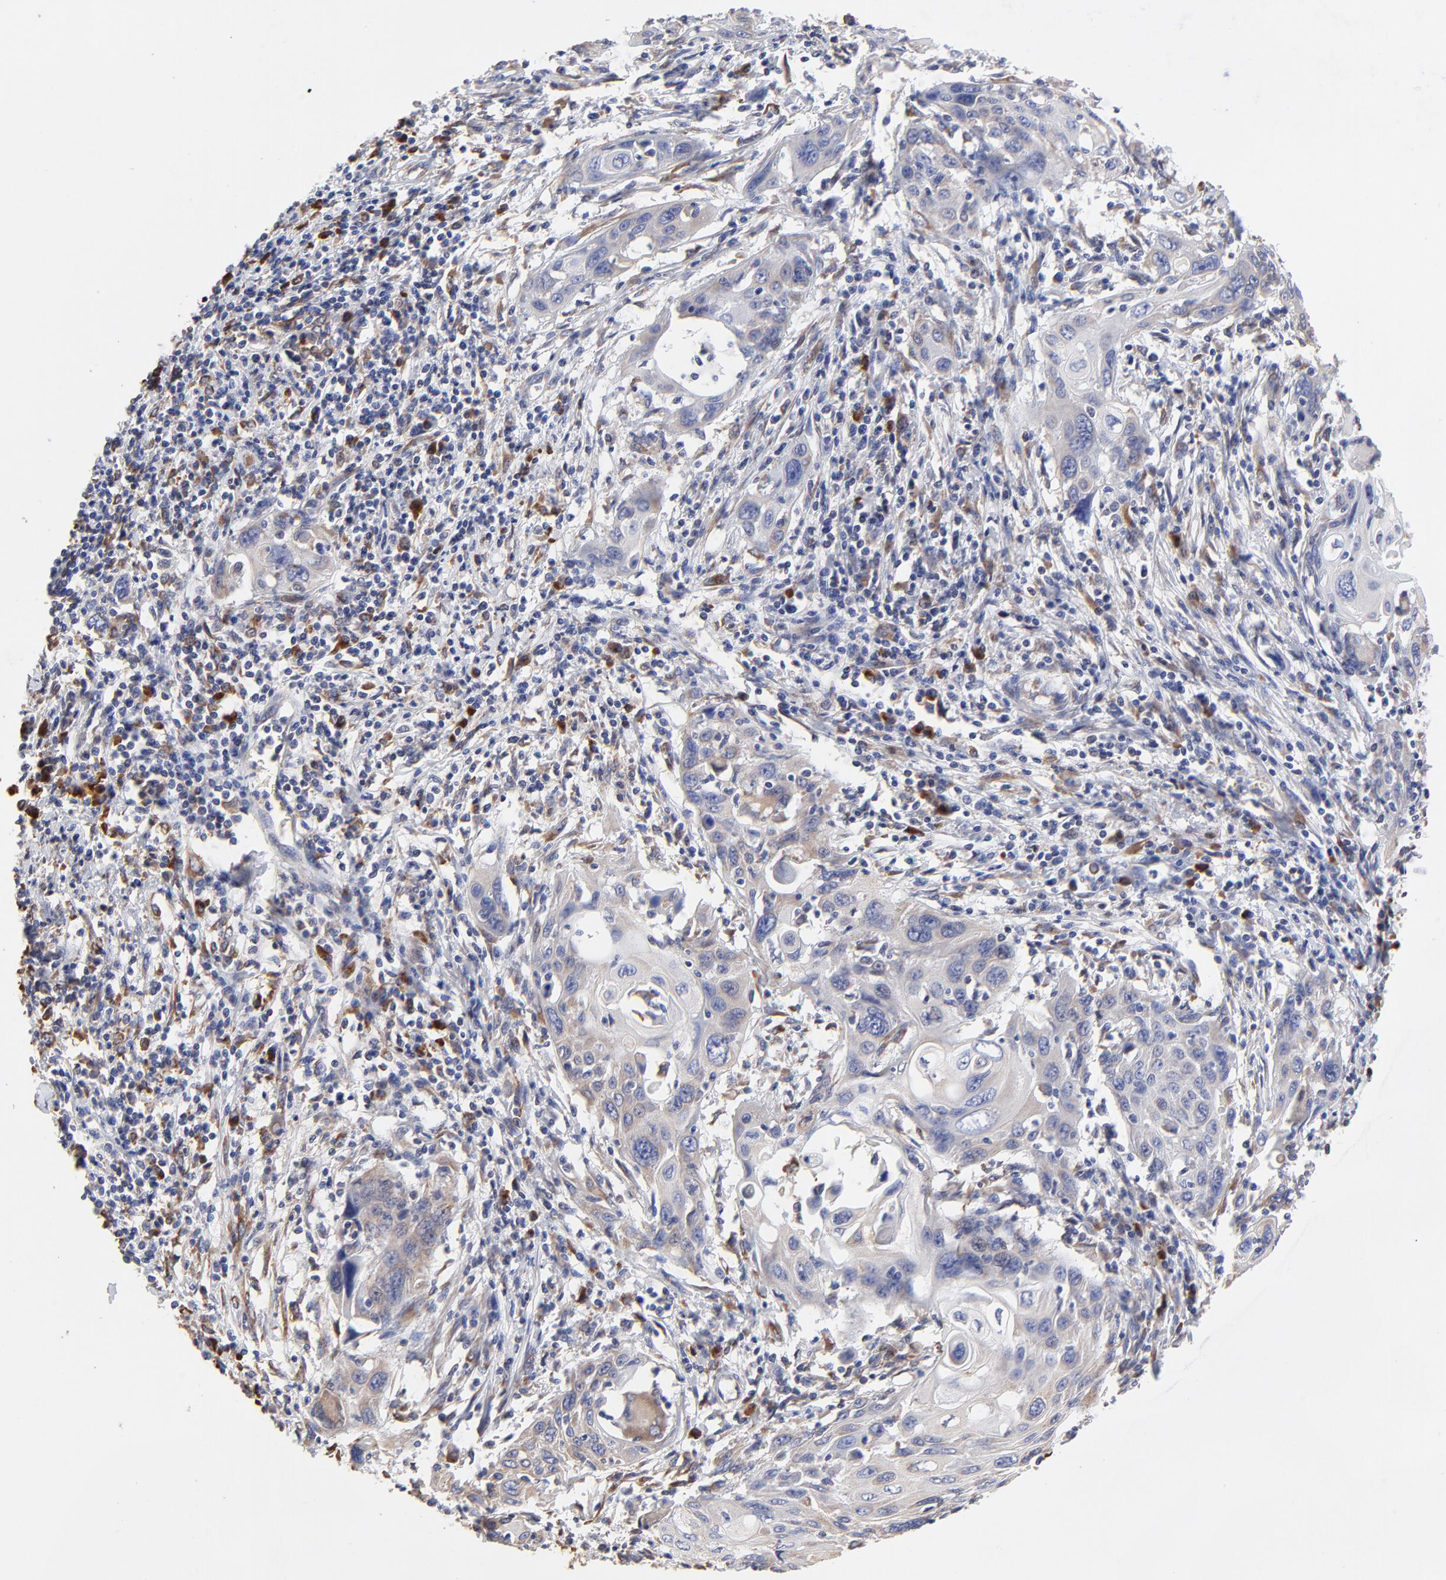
{"staining": {"intensity": "negative", "quantity": "none", "location": "none"}, "tissue": "cervical cancer", "cell_type": "Tumor cells", "image_type": "cancer", "snomed": [{"axis": "morphology", "description": "Squamous cell carcinoma, NOS"}, {"axis": "topography", "description": "Cervix"}], "caption": "Immunohistochemical staining of human cervical cancer exhibits no significant positivity in tumor cells.", "gene": "LMAN1", "patient": {"sex": "female", "age": 54}}